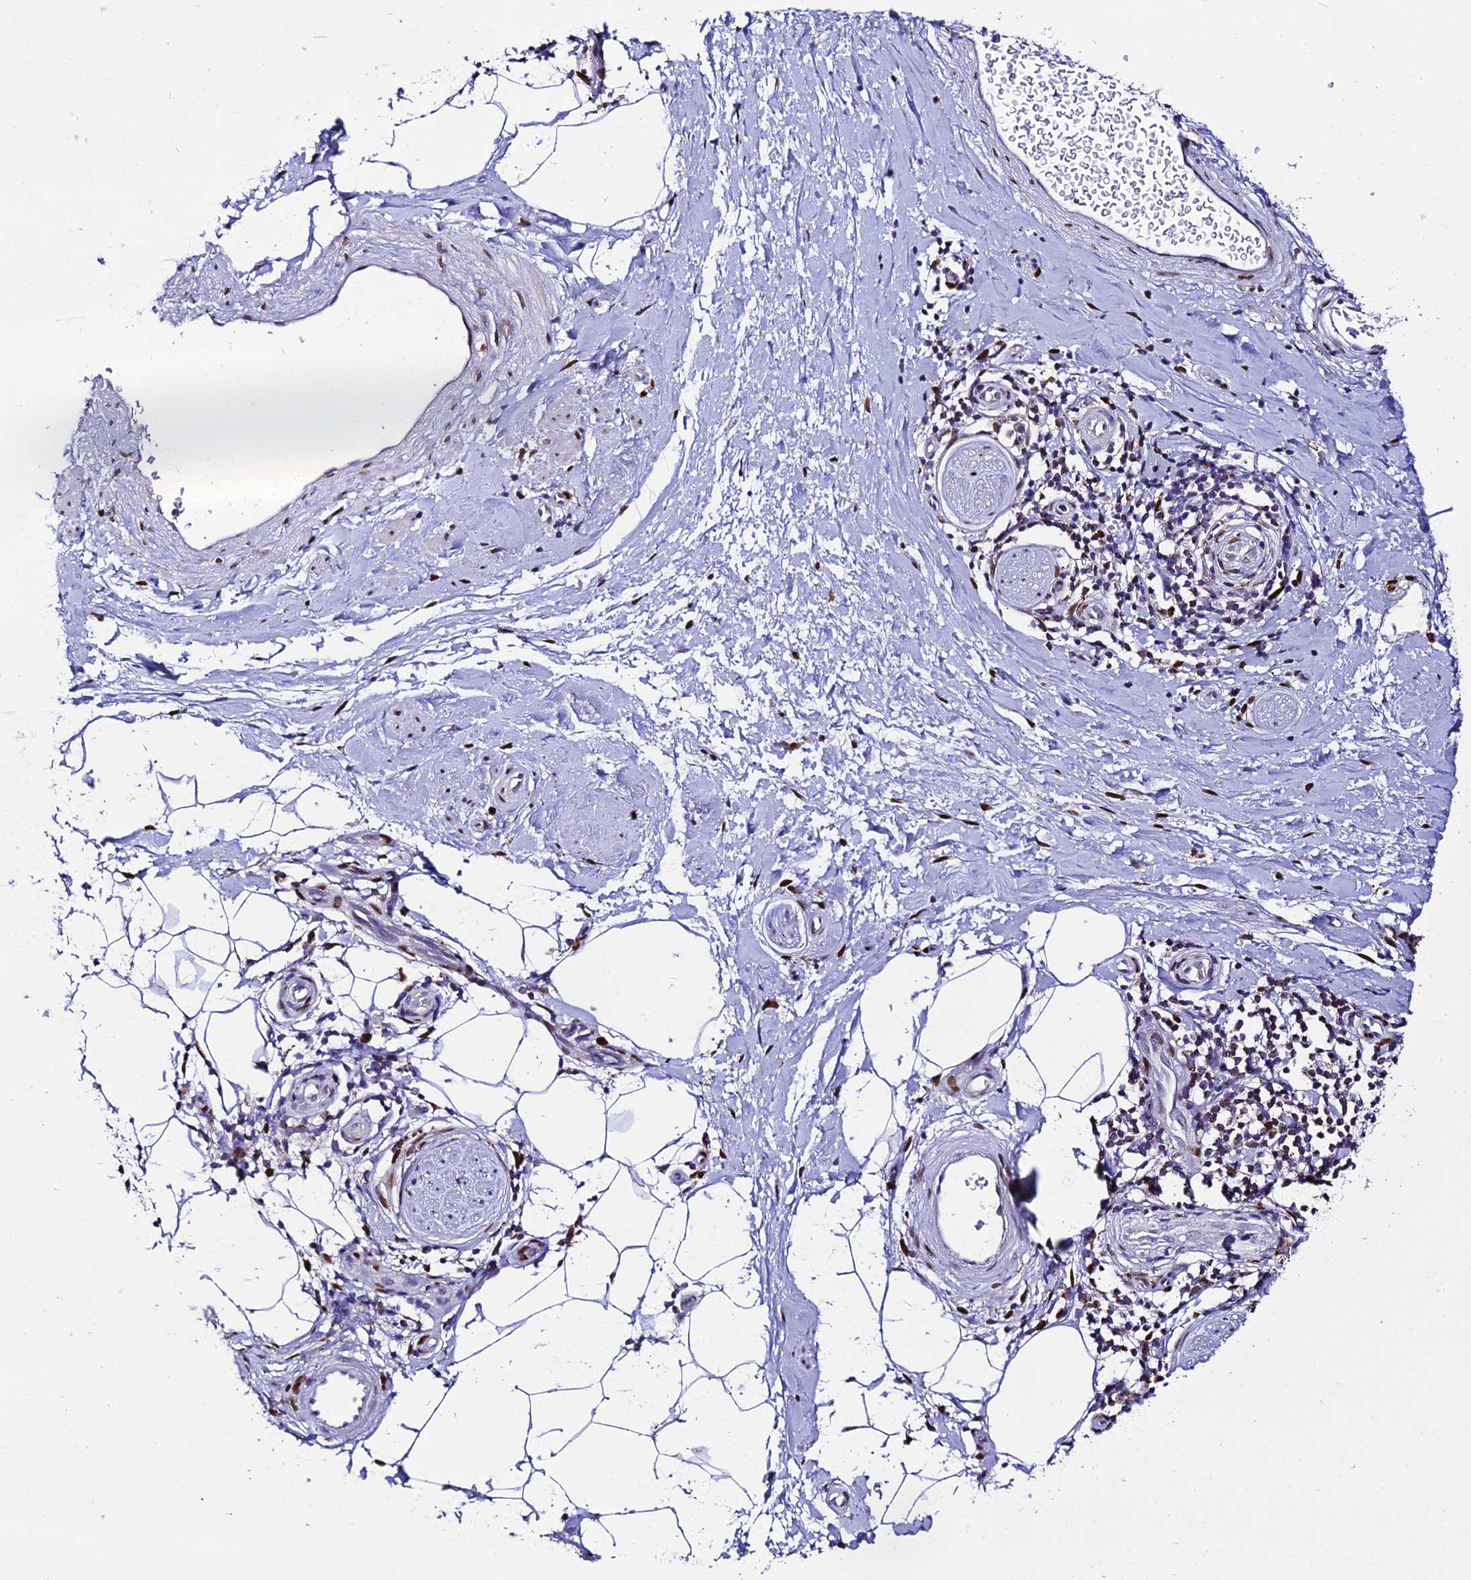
{"staining": {"intensity": "weak", "quantity": "<25%", "location": "nuclear"}, "tissue": "adipose tissue", "cell_type": "Adipocytes", "image_type": "normal", "snomed": [{"axis": "morphology", "description": "Normal tissue, NOS"}, {"axis": "topography", "description": "Soft tissue"}, {"axis": "topography", "description": "Adipose tissue"}, {"axis": "topography", "description": "Vascular tissue"}, {"axis": "topography", "description": "Peripheral nerve tissue"}], "caption": "Immunohistochemistry (IHC) micrograph of normal adipose tissue: adipose tissue stained with DAB (3,3'-diaminobenzidine) exhibits no significant protein positivity in adipocytes.", "gene": "HIC1", "patient": {"sex": "male", "age": 74}}